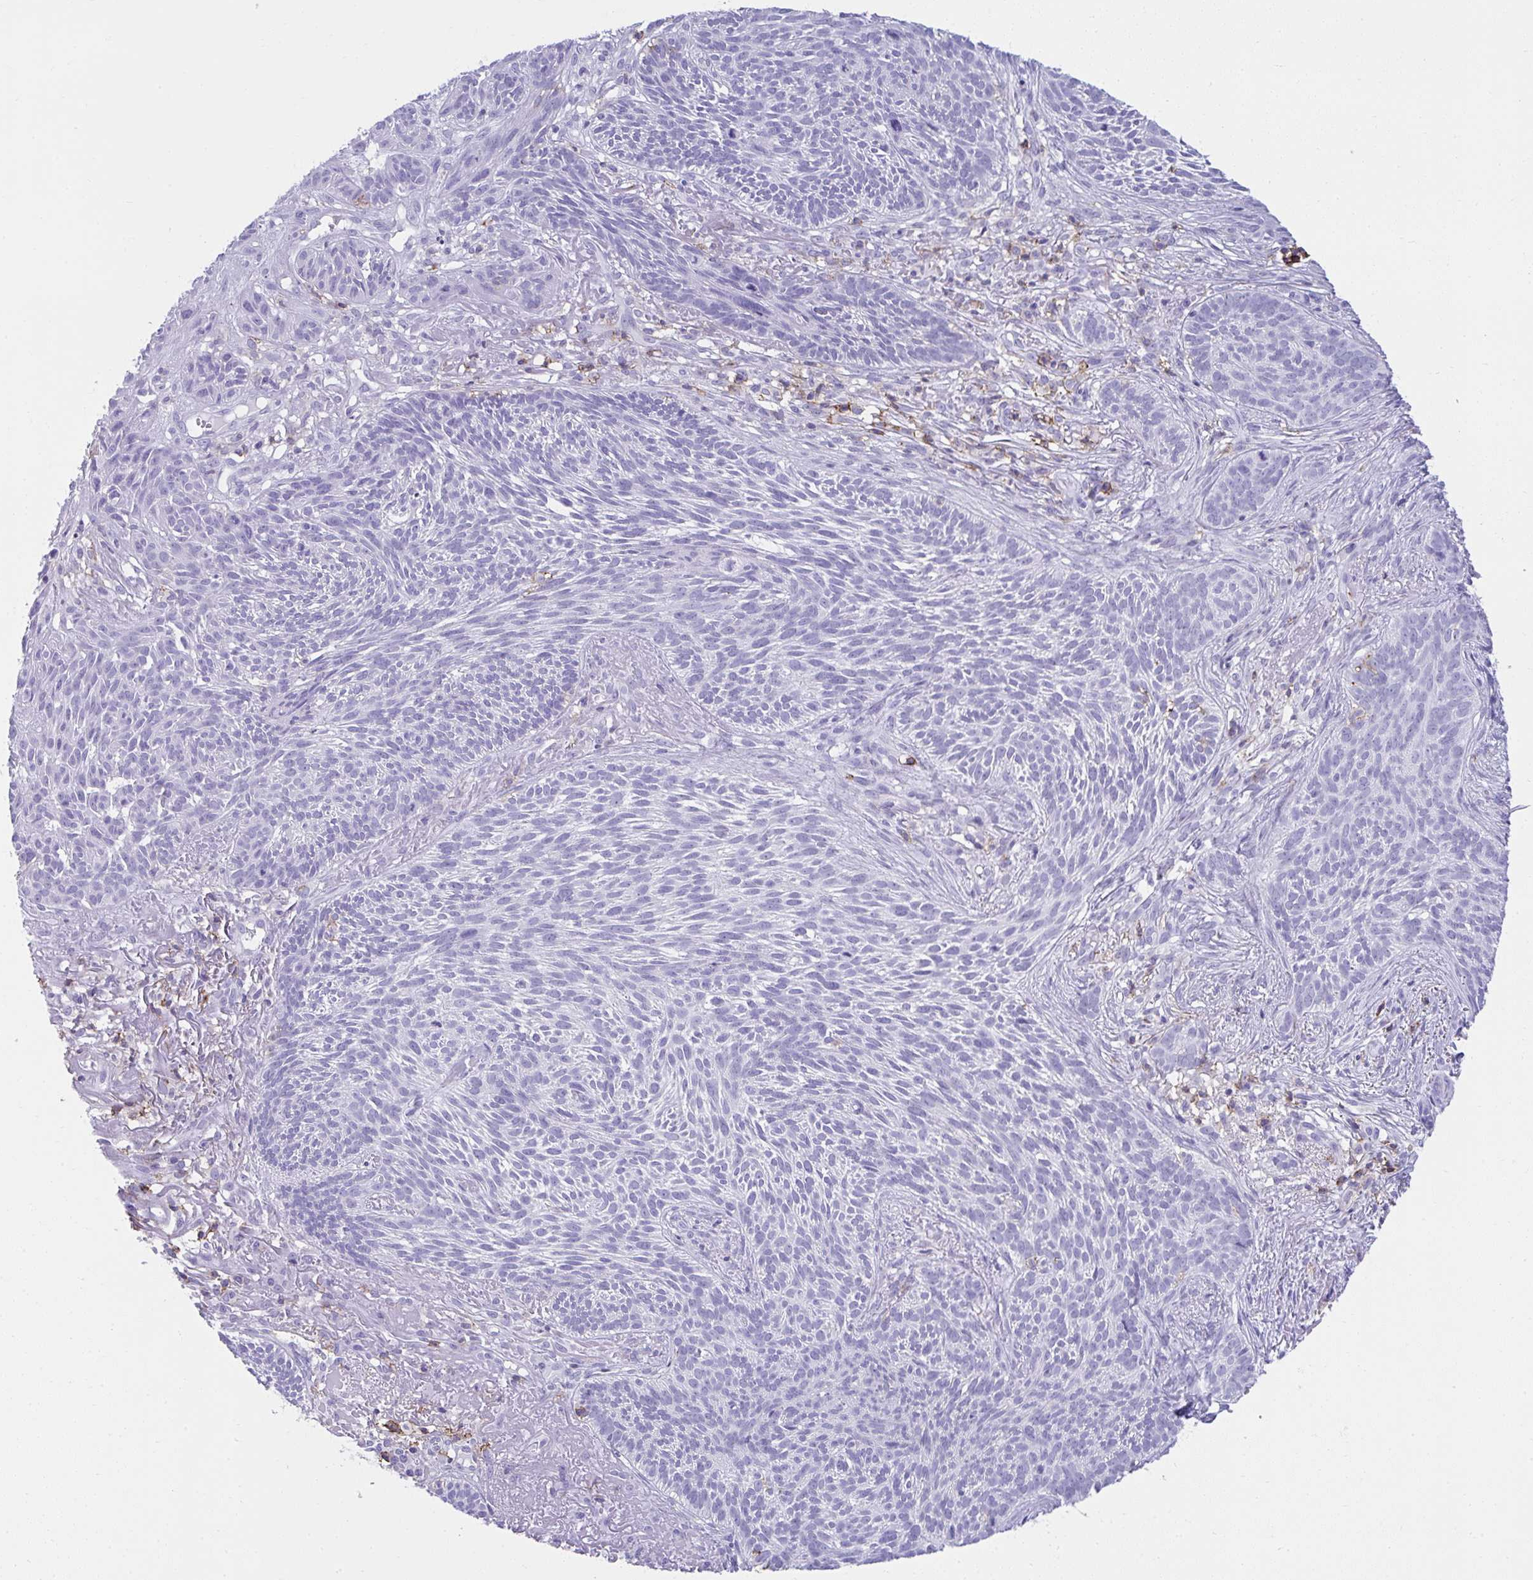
{"staining": {"intensity": "negative", "quantity": "none", "location": "none"}, "tissue": "skin cancer", "cell_type": "Tumor cells", "image_type": "cancer", "snomed": [{"axis": "morphology", "description": "Basal cell carcinoma"}, {"axis": "topography", "description": "Skin"}], "caption": "The photomicrograph demonstrates no staining of tumor cells in basal cell carcinoma (skin). (DAB (3,3'-diaminobenzidine) IHC with hematoxylin counter stain).", "gene": "SPN", "patient": {"sex": "female", "age": 78}}